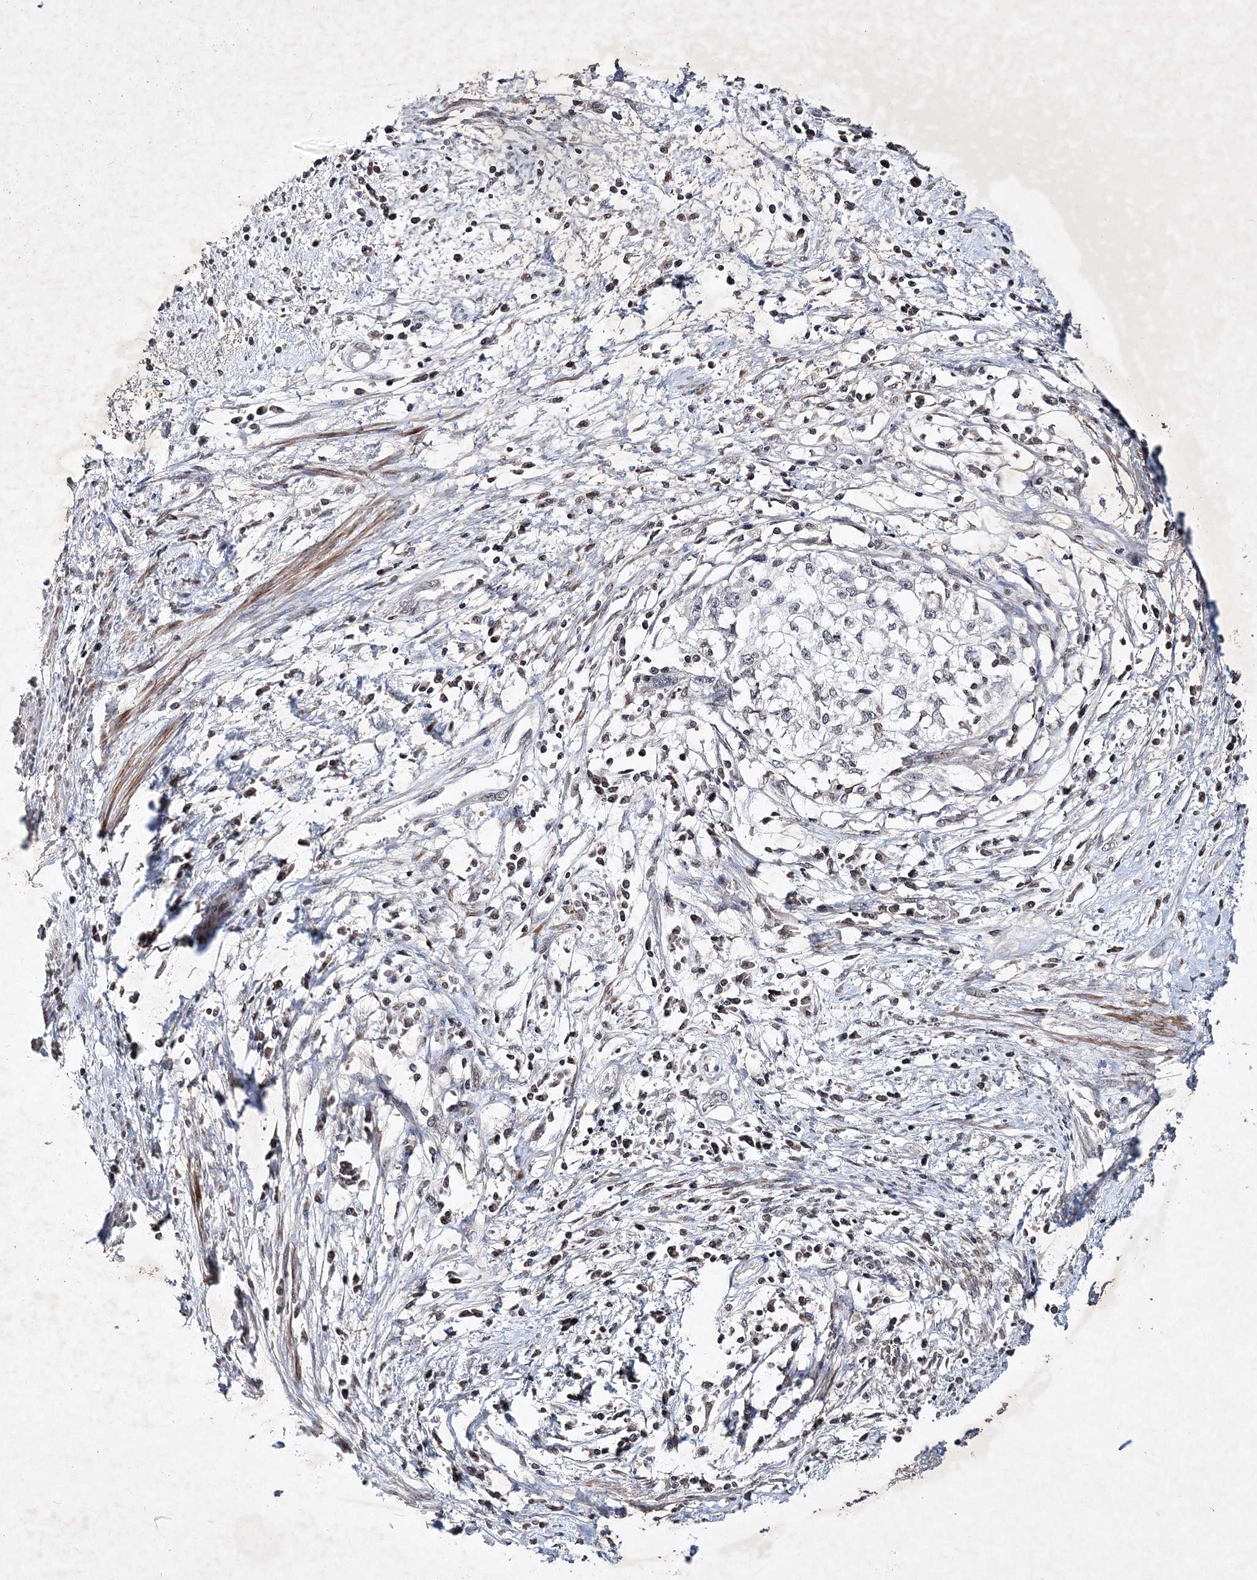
{"staining": {"intensity": "negative", "quantity": "none", "location": "none"}, "tissue": "cervical cancer", "cell_type": "Tumor cells", "image_type": "cancer", "snomed": [{"axis": "morphology", "description": "Squamous cell carcinoma, NOS"}, {"axis": "topography", "description": "Cervix"}], "caption": "Immunohistochemical staining of cervical squamous cell carcinoma reveals no significant expression in tumor cells.", "gene": "SOWAHB", "patient": {"sex": "female", "age": 57}}